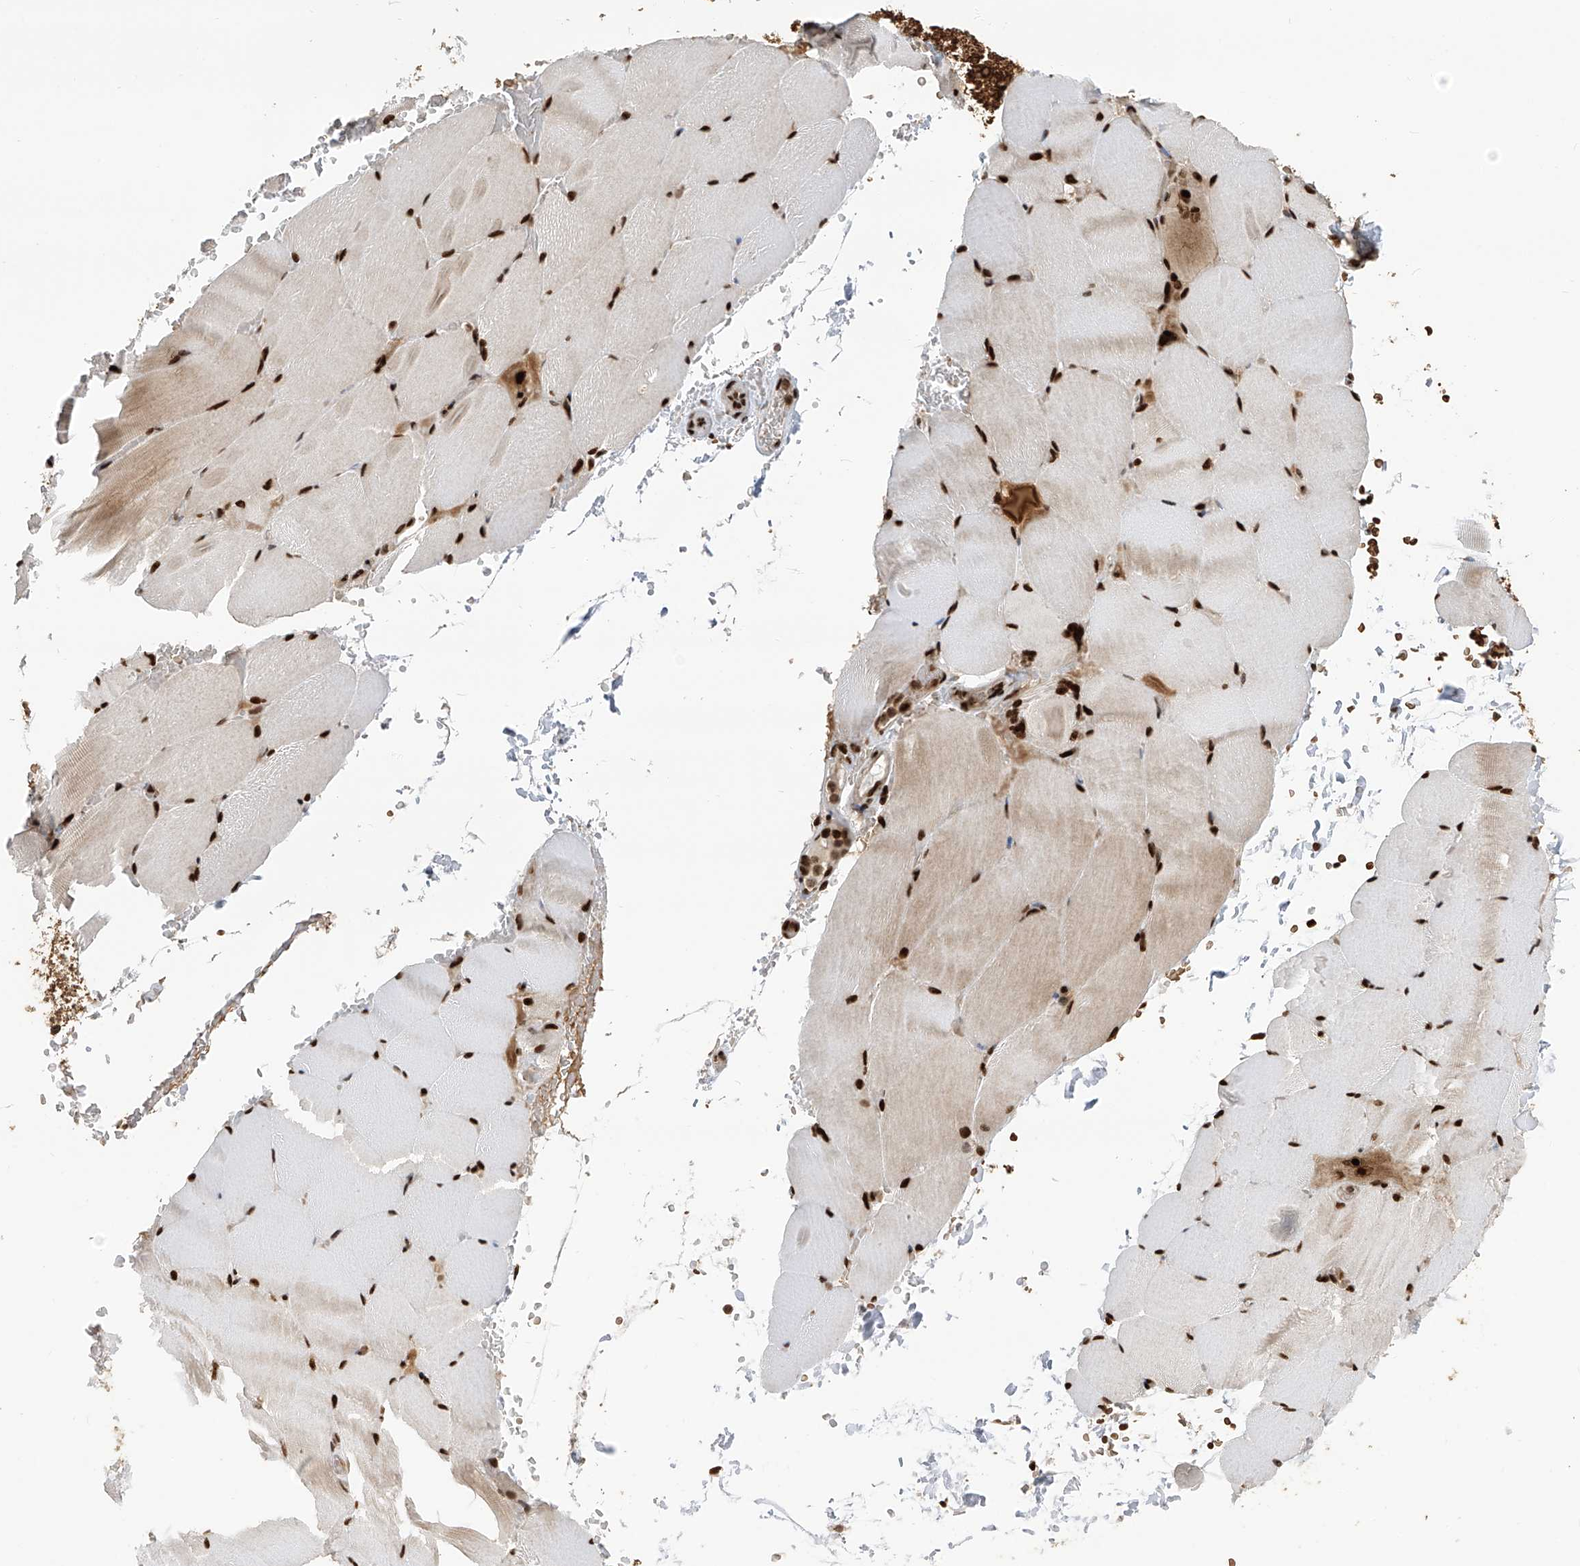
{"staining": {"intensity": "strong", "quantity": ">75%", "location": "nuclear"}, "tissue": "skeletal muscle", "cell_type": "Myocytes", "image_type": "normal", "snomed": [{"axis": "morphology", "description": "Normal tissue, NOS"}, {"axis": "topography", "description": "Skeletal muscle"}, {"axis": "topography", "description": "Parathyroid gland"}], "caption": "Immunohistochemistry histopathology image of benign skeletal muscle stained for a protein (brown), which shows high levels of strong nuclear staining in approximately >75% of myocytes.", "gene": "PAK1IP1", "patient": {"sex": "female", "age": 37}}